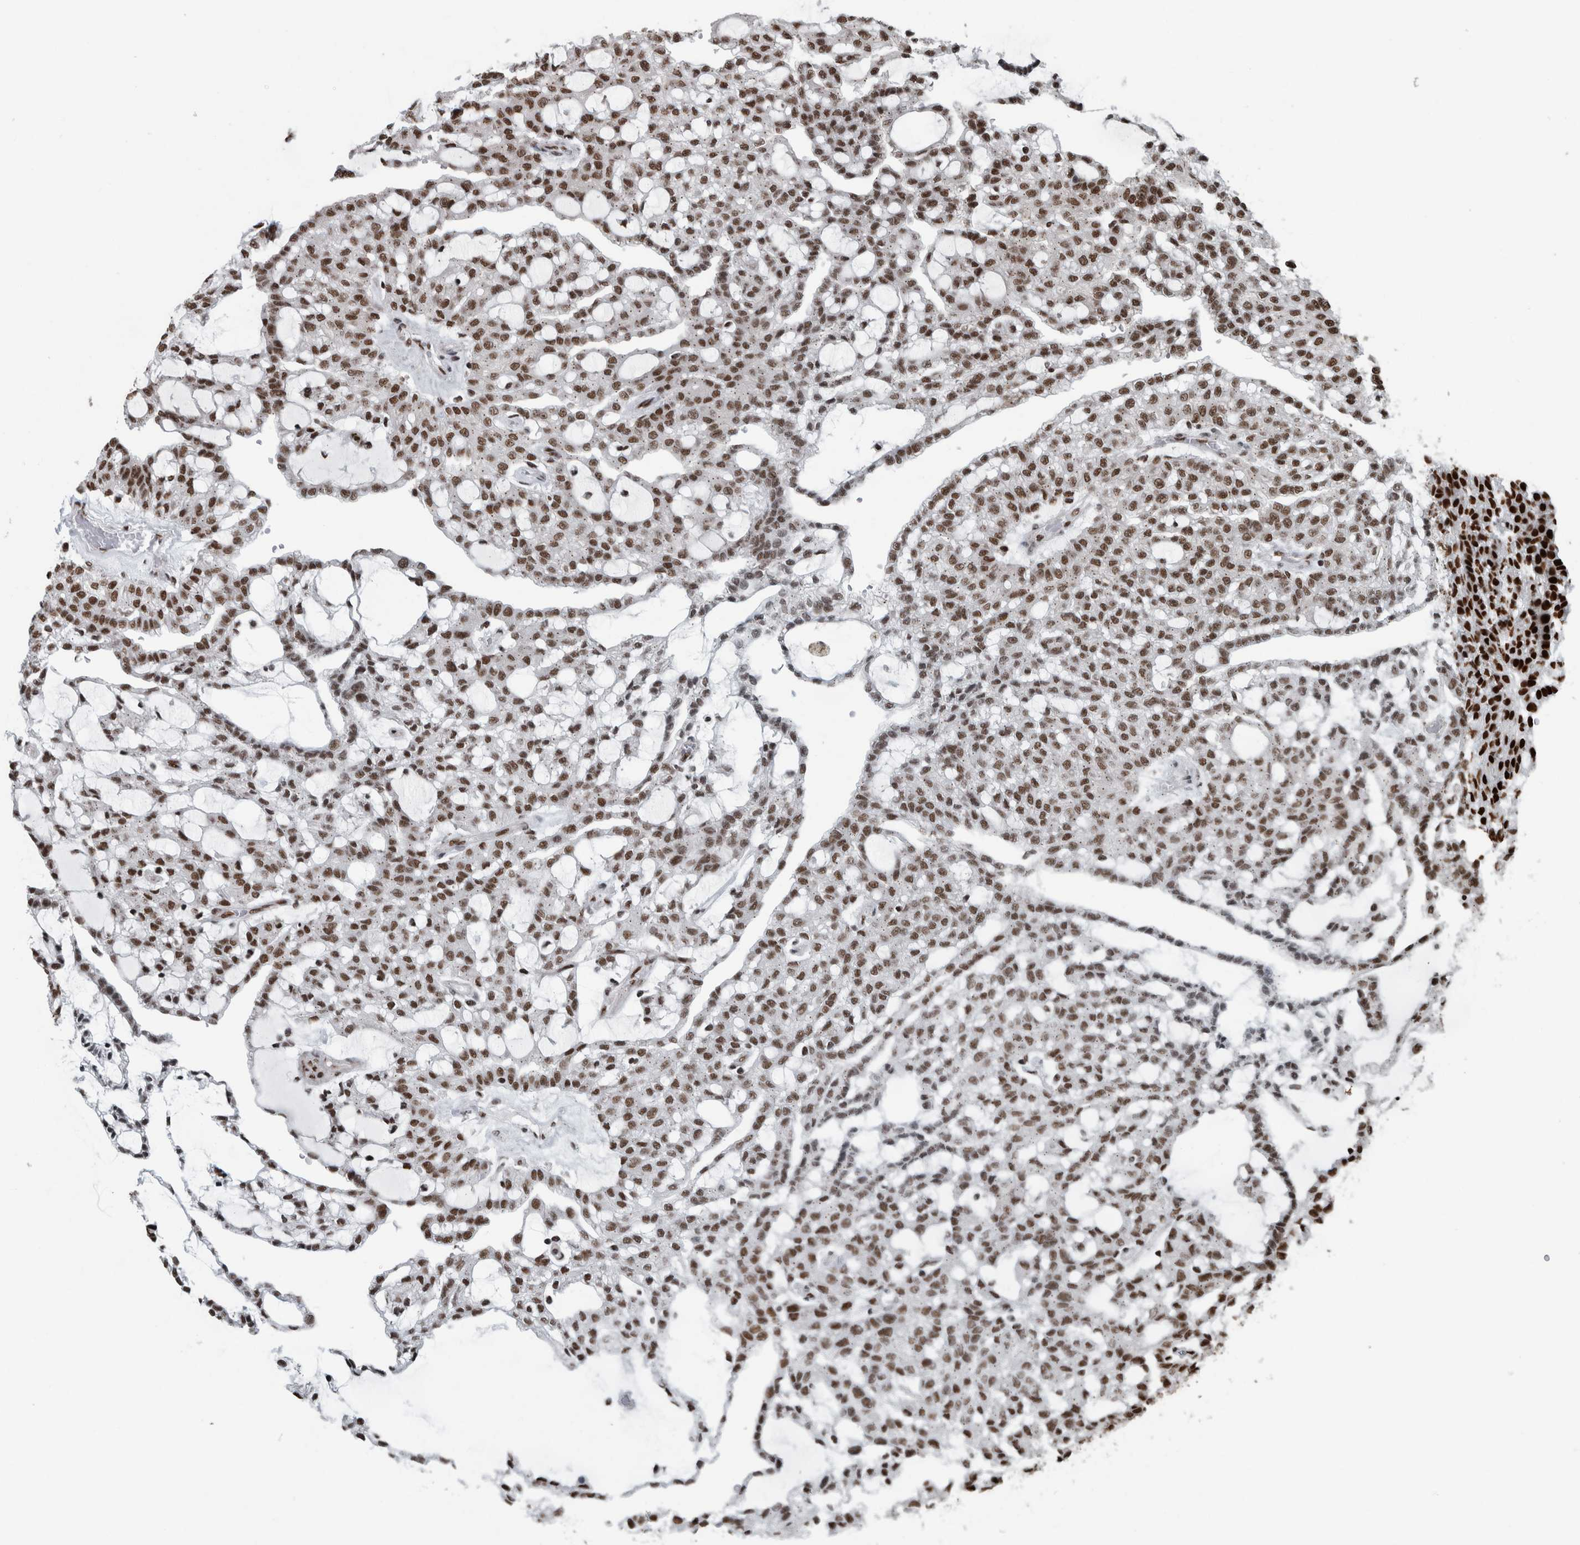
{"staining": {"intensity": "moderate", "quantity": ">75%", "location": "nuclear"}, "tissue": "renal cancer", "cell_type": "Tumor cells", "image_type": "cancer", "snomed": [{"axis": "morphology", "description": "Adenocarcinoma, NOS"}, {"axis": "topography", "description": "Kidney"}], "caption": "DAB immunohistochemical staining of human renal cancer shows moderate nuclear protein expression in approximately >75% of tumor cells.", "gene": "DNMT3A", "patient": {"sex": "male", "age": 63}}